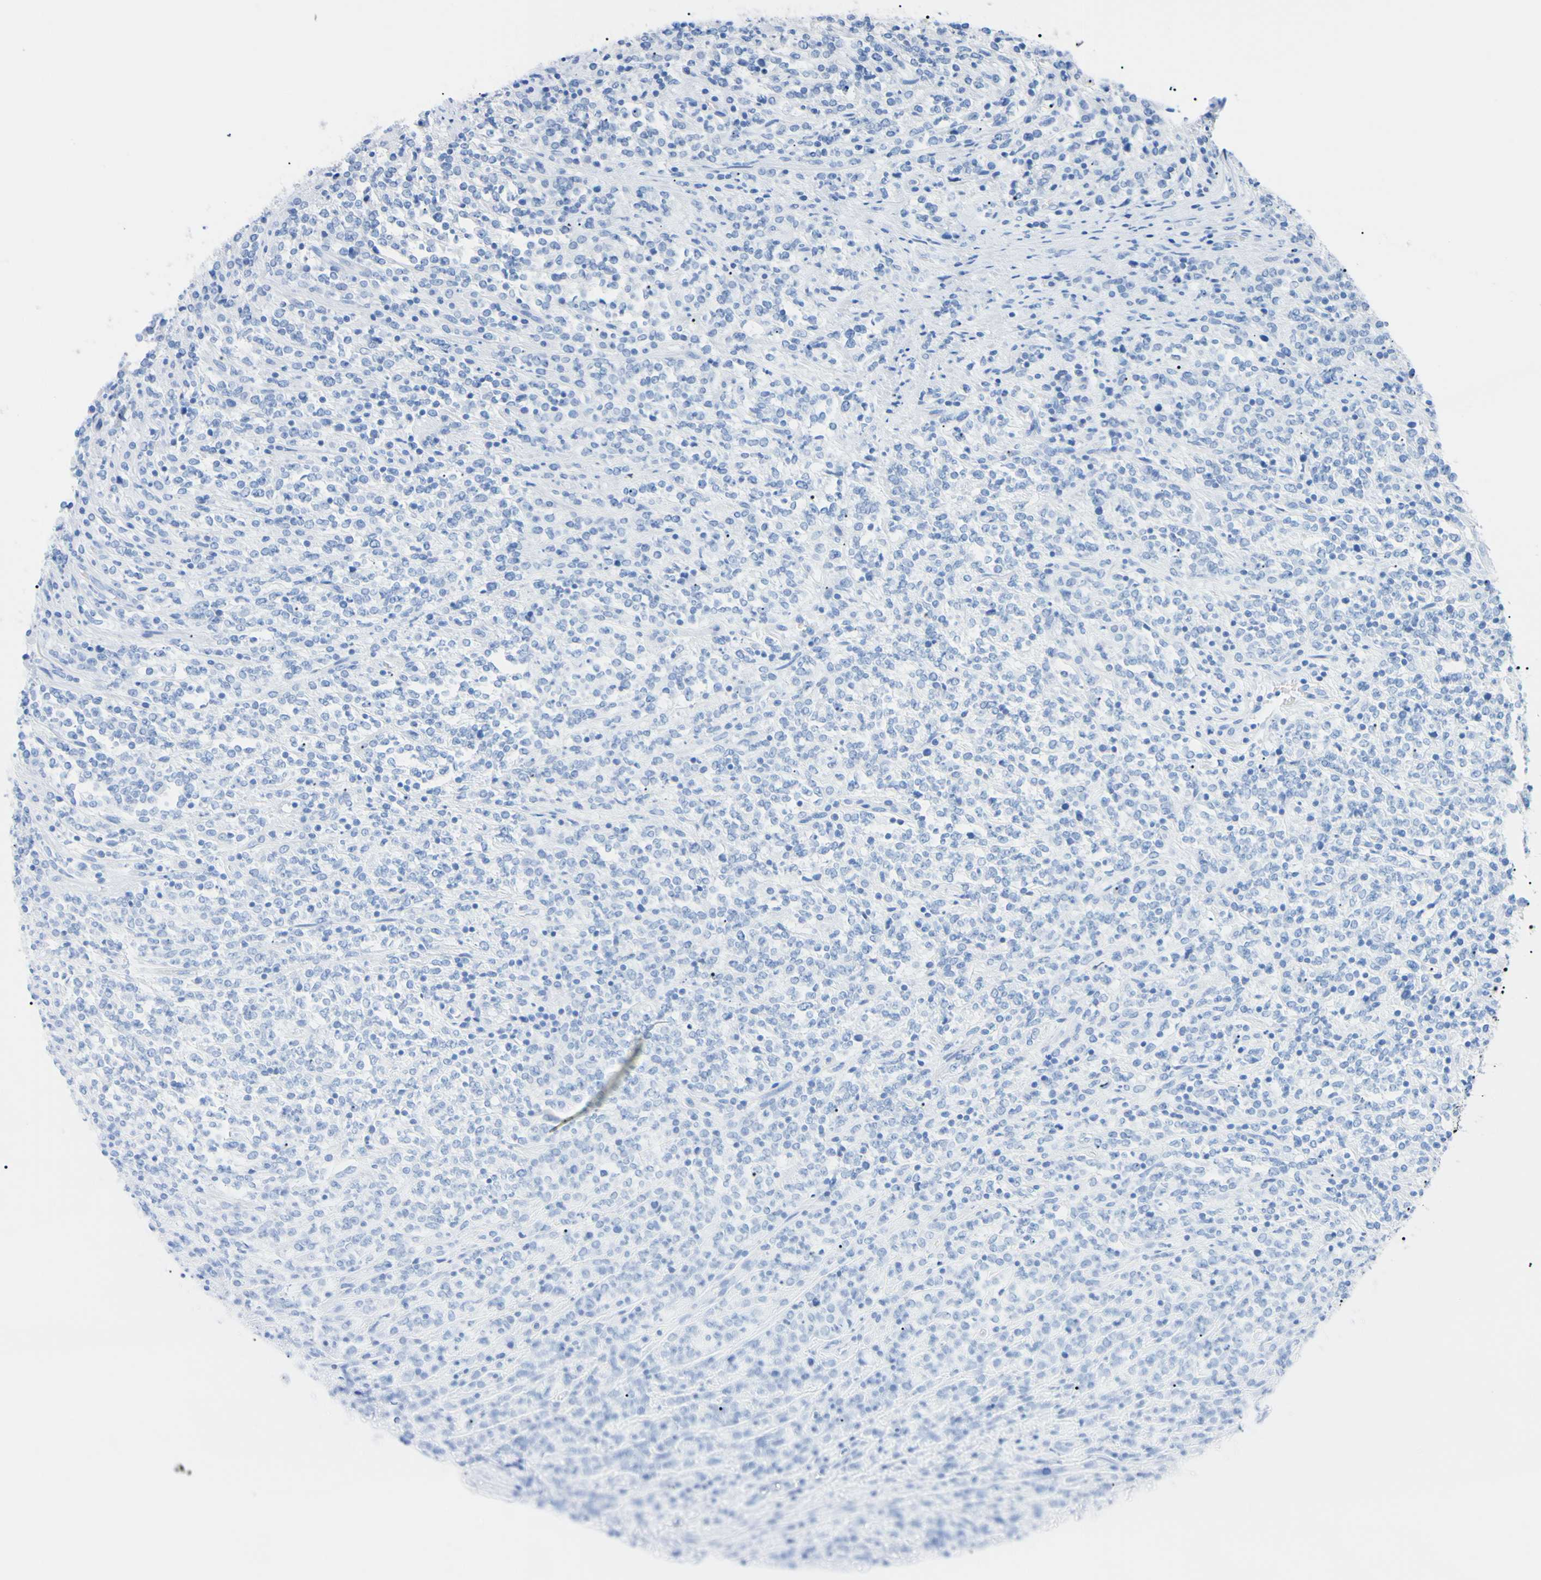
{"staining": {"intensity": "negative", "quantity": "none", "location": "none"}, "tissue": "lymphoma", "cell_type": "Tumor cells", "image_type": "cancer", "snomed": [{"axis": "morphology", "description": "Malignant lymphoma, non-Hodgkin's type, High grade"}, {"axis": "topography", "description": "Soft tissue"}], "caption": "Immunohistochemistry image of neoplastic tissue: high-grade malignant lymphoma, non-Hodgkin's type stained with DAB (3,3'-diaminobenzidine) shows no significant protein expression in tumor cells.", "gene": "RARS1", "patient": {"sex": "male", "age": 18}}